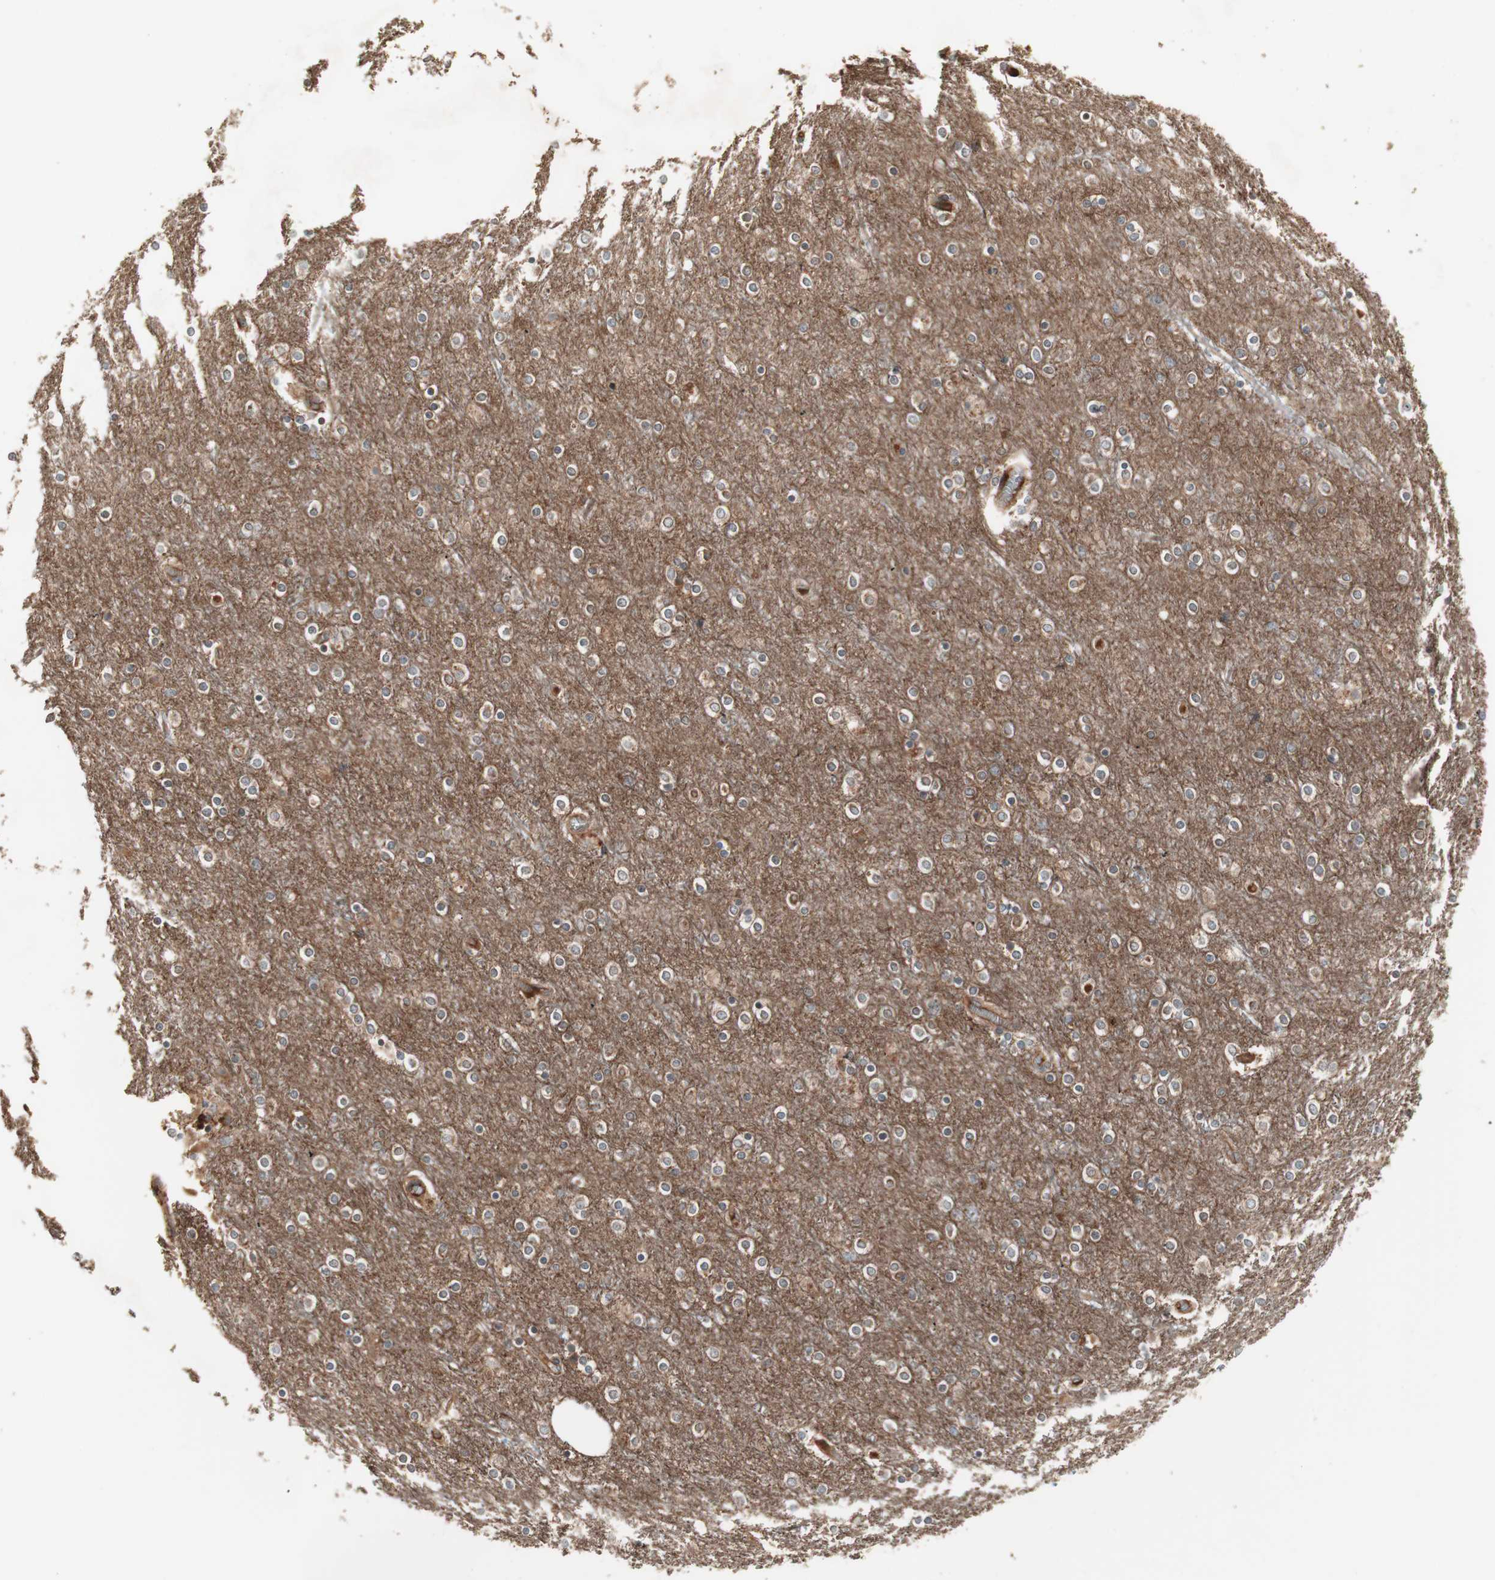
{"staining": {"intensity": "moderate", "quantity": "25%-75%", "location": "cytoplasmic/membranous"}, "tissue": "cerebral cortex", "cell_type": "Endothelial cells", "image_type": "normal", "snomed": [{"axis": "morphology", "description": "Normal tissue, NOS"}, {"axis": "topography", "description": "Cerebral cortex"}], "caption": "A photomicrograph showing moderate cytoplasmic/membranous staining in about 25%-75% of endothelial cells in benign cerebral cortex, as visualized by brown immunohistochemical staining.", "gene": "TFPI", "patient": {"sex": "female", "age": 54}}